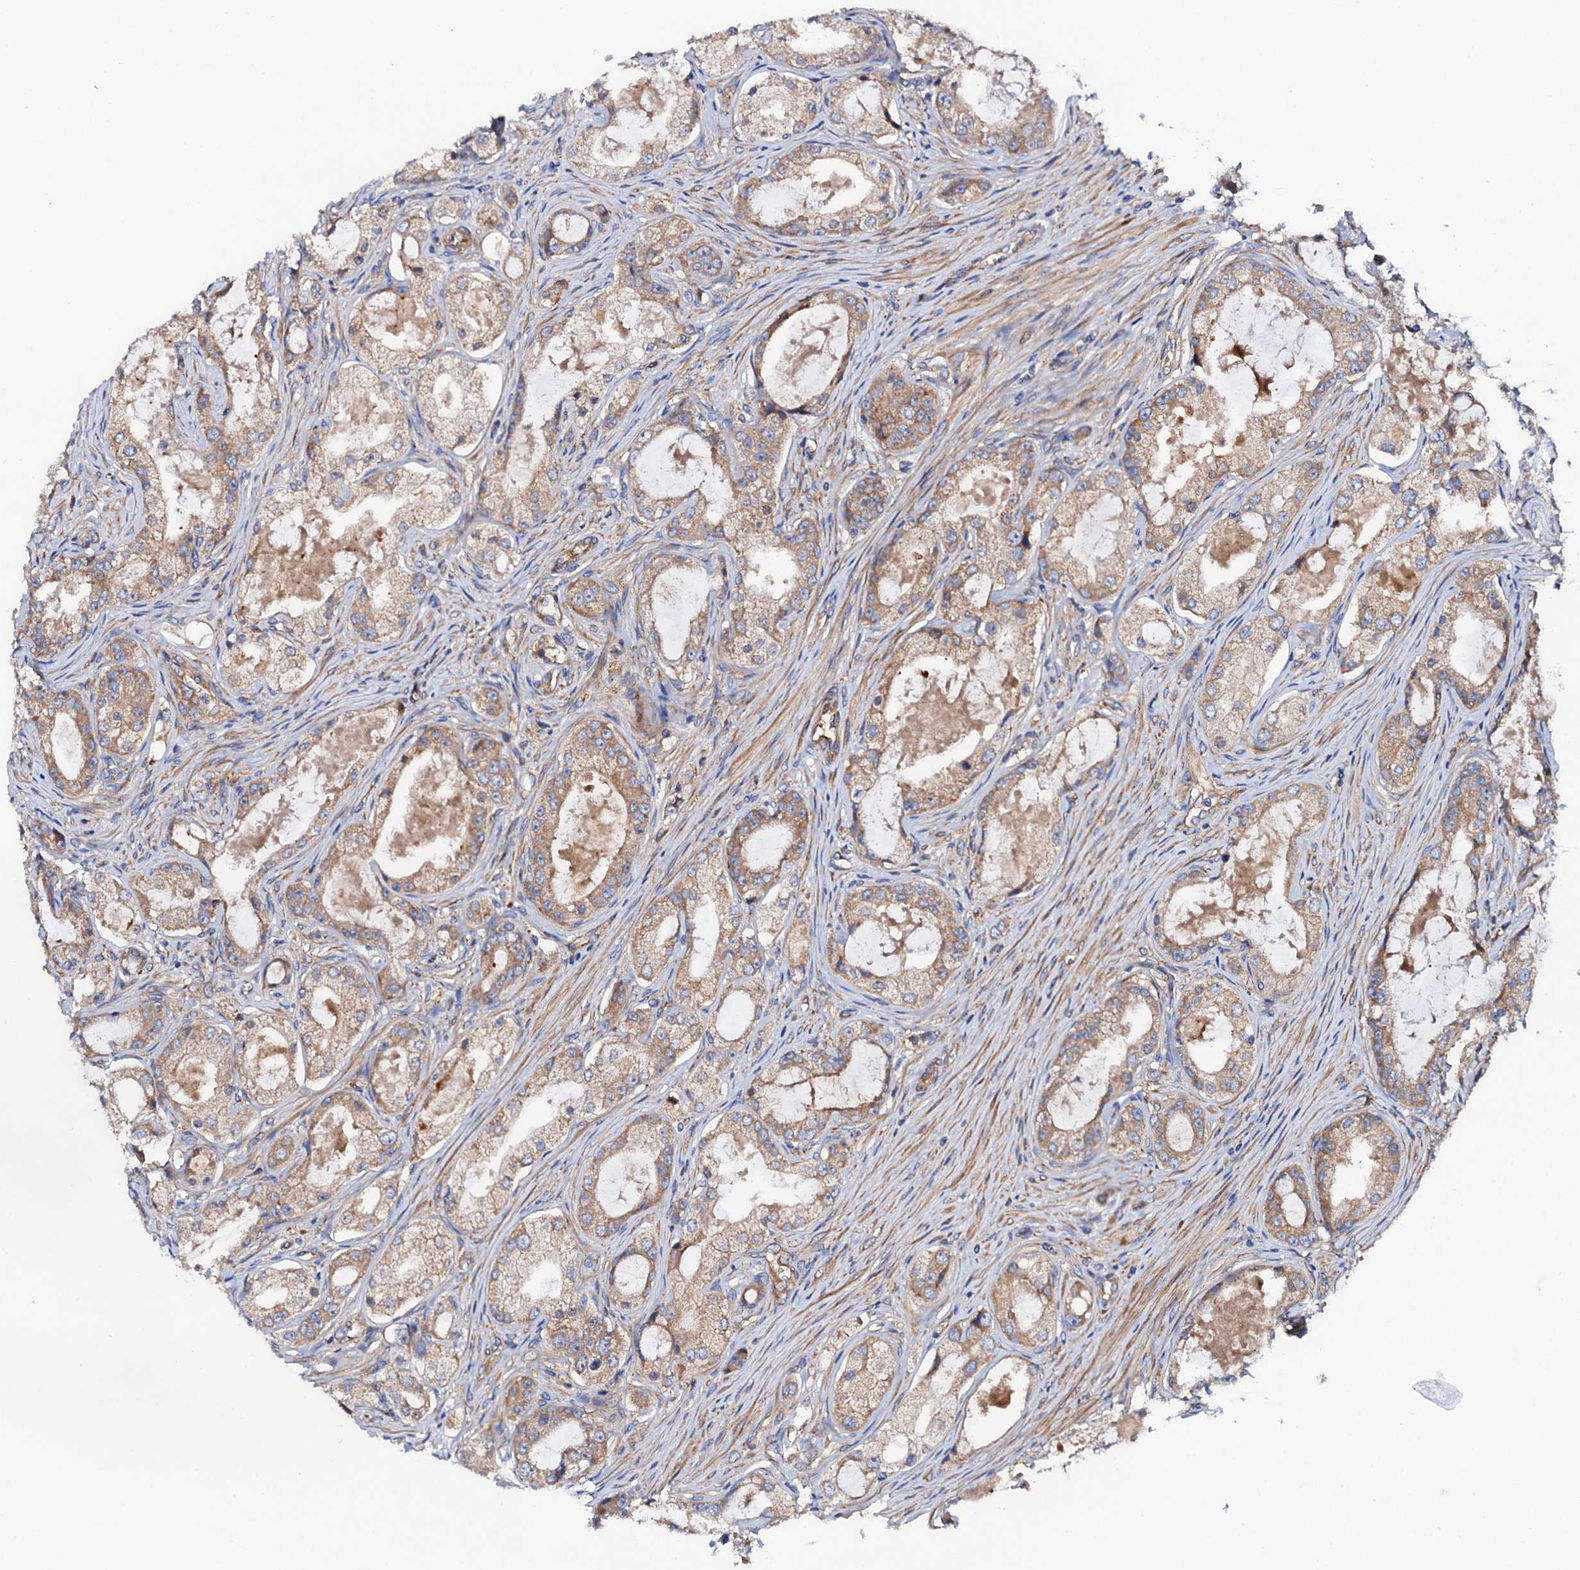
{"staining": {"intensity": "moderate", "quantity": "25%-75%", "location": "cytoplasmic/membranous"}, "tissue": "prostate cancer", "cell_type": "Tumor cells", "image_type": "cancer", "snomed": [{"axis": "morphology", "description": "Adenocarcinoma, Low grade"}, {"axis": "topography", "description": "Prostate"}], "caption": "Low-grade adenocarcinoma (prostate) stained for a protein (brown) shows moderate cytoplasmic/membranous positive staining in approximately 25%-75% of tumor cells.", "gene": "MRPL48", "patient": {"sex": "male", "age": 68}}